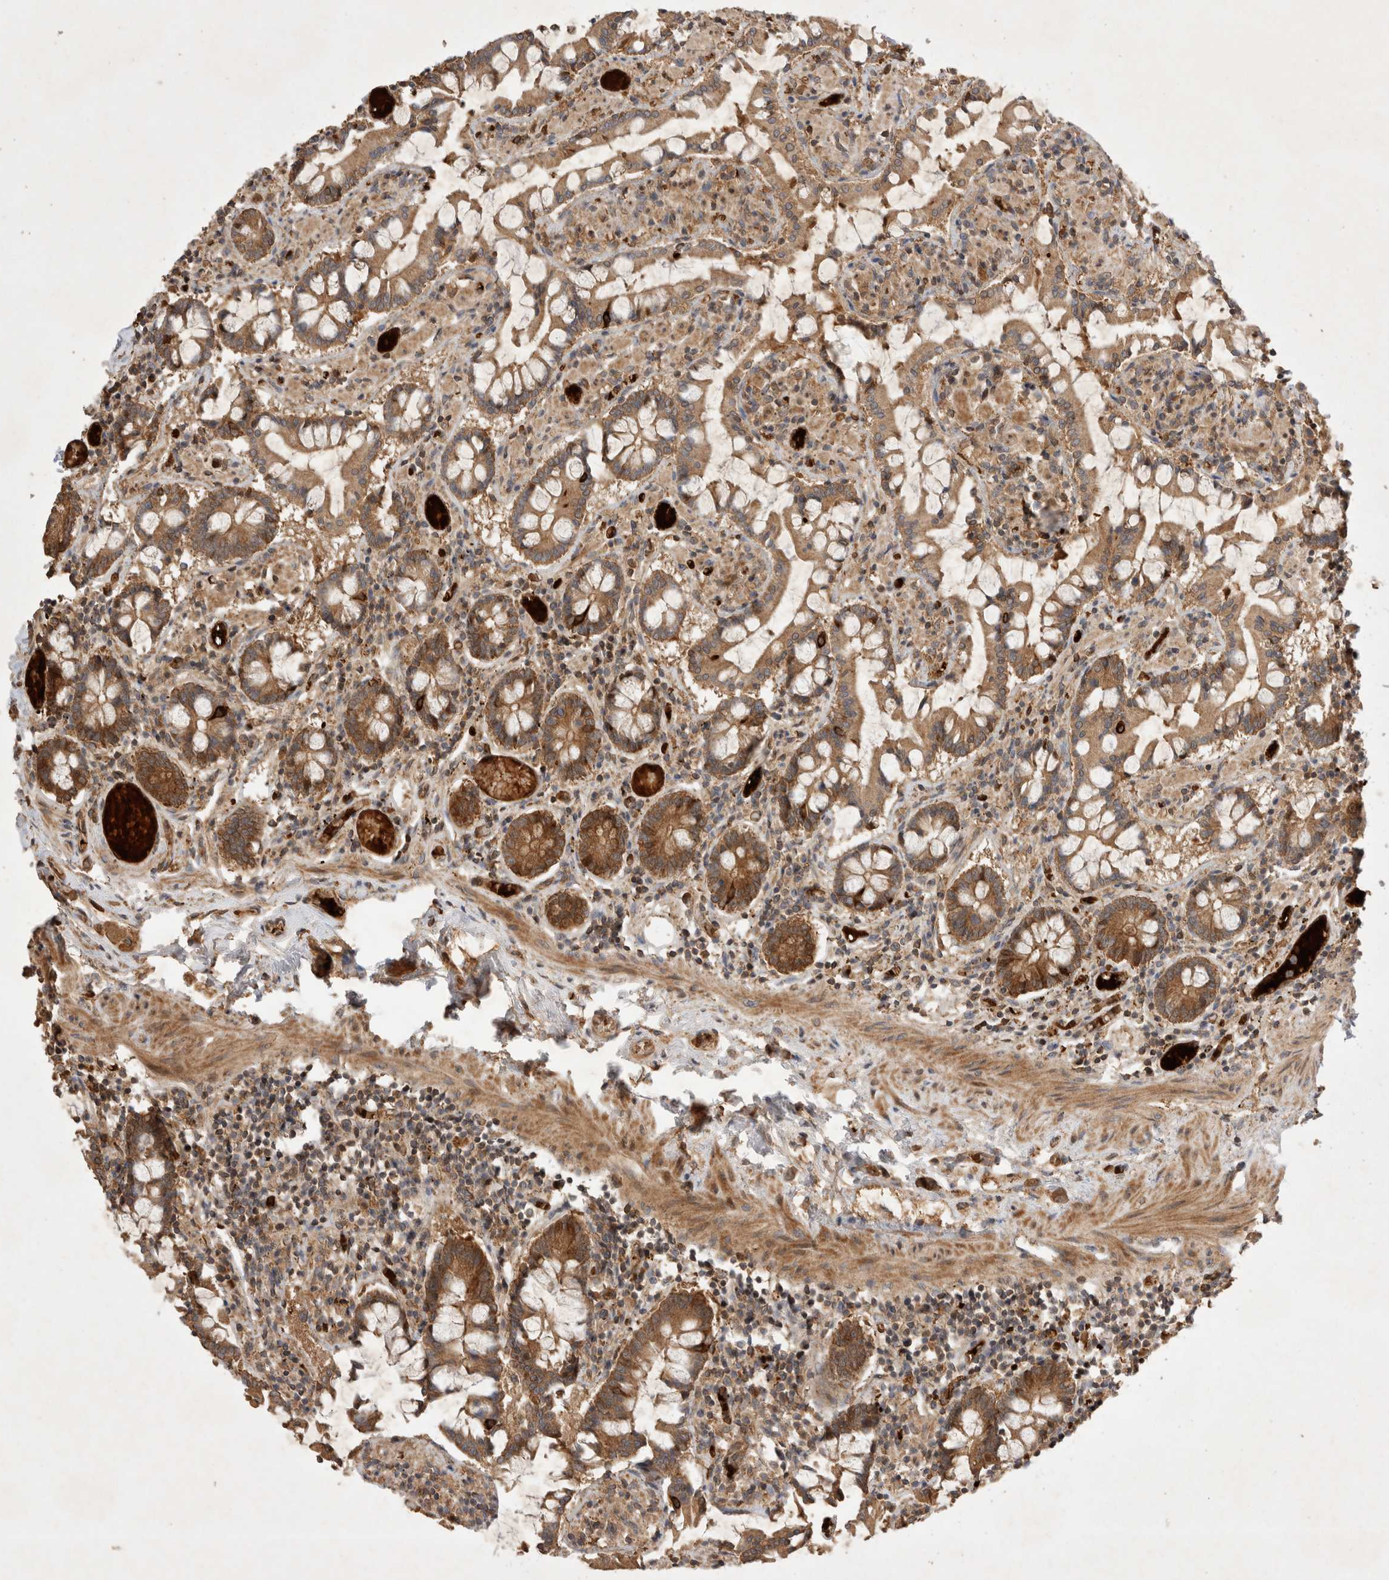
{"staining": {"intensity": "moderate", "quantity": ">75%", "location": "cytoplasmic/membranous"}, "tissue": "small intestine", "cell_type": "Glandular cells", "image_type": "normal", "snomed": [{"axis": "morphology", "description": "Normal tissue, NOS"}, {"axis": "topography", "description": "Small intestine"}], "caption": "Moderate cytoplasmic/membranous positivity for a protein is present in about >75% of glandular cells of unremarkable small intestine using immunohistochemistry.", "gene": "FAM221A", "patient": {"sex": "male", "age": 41}}